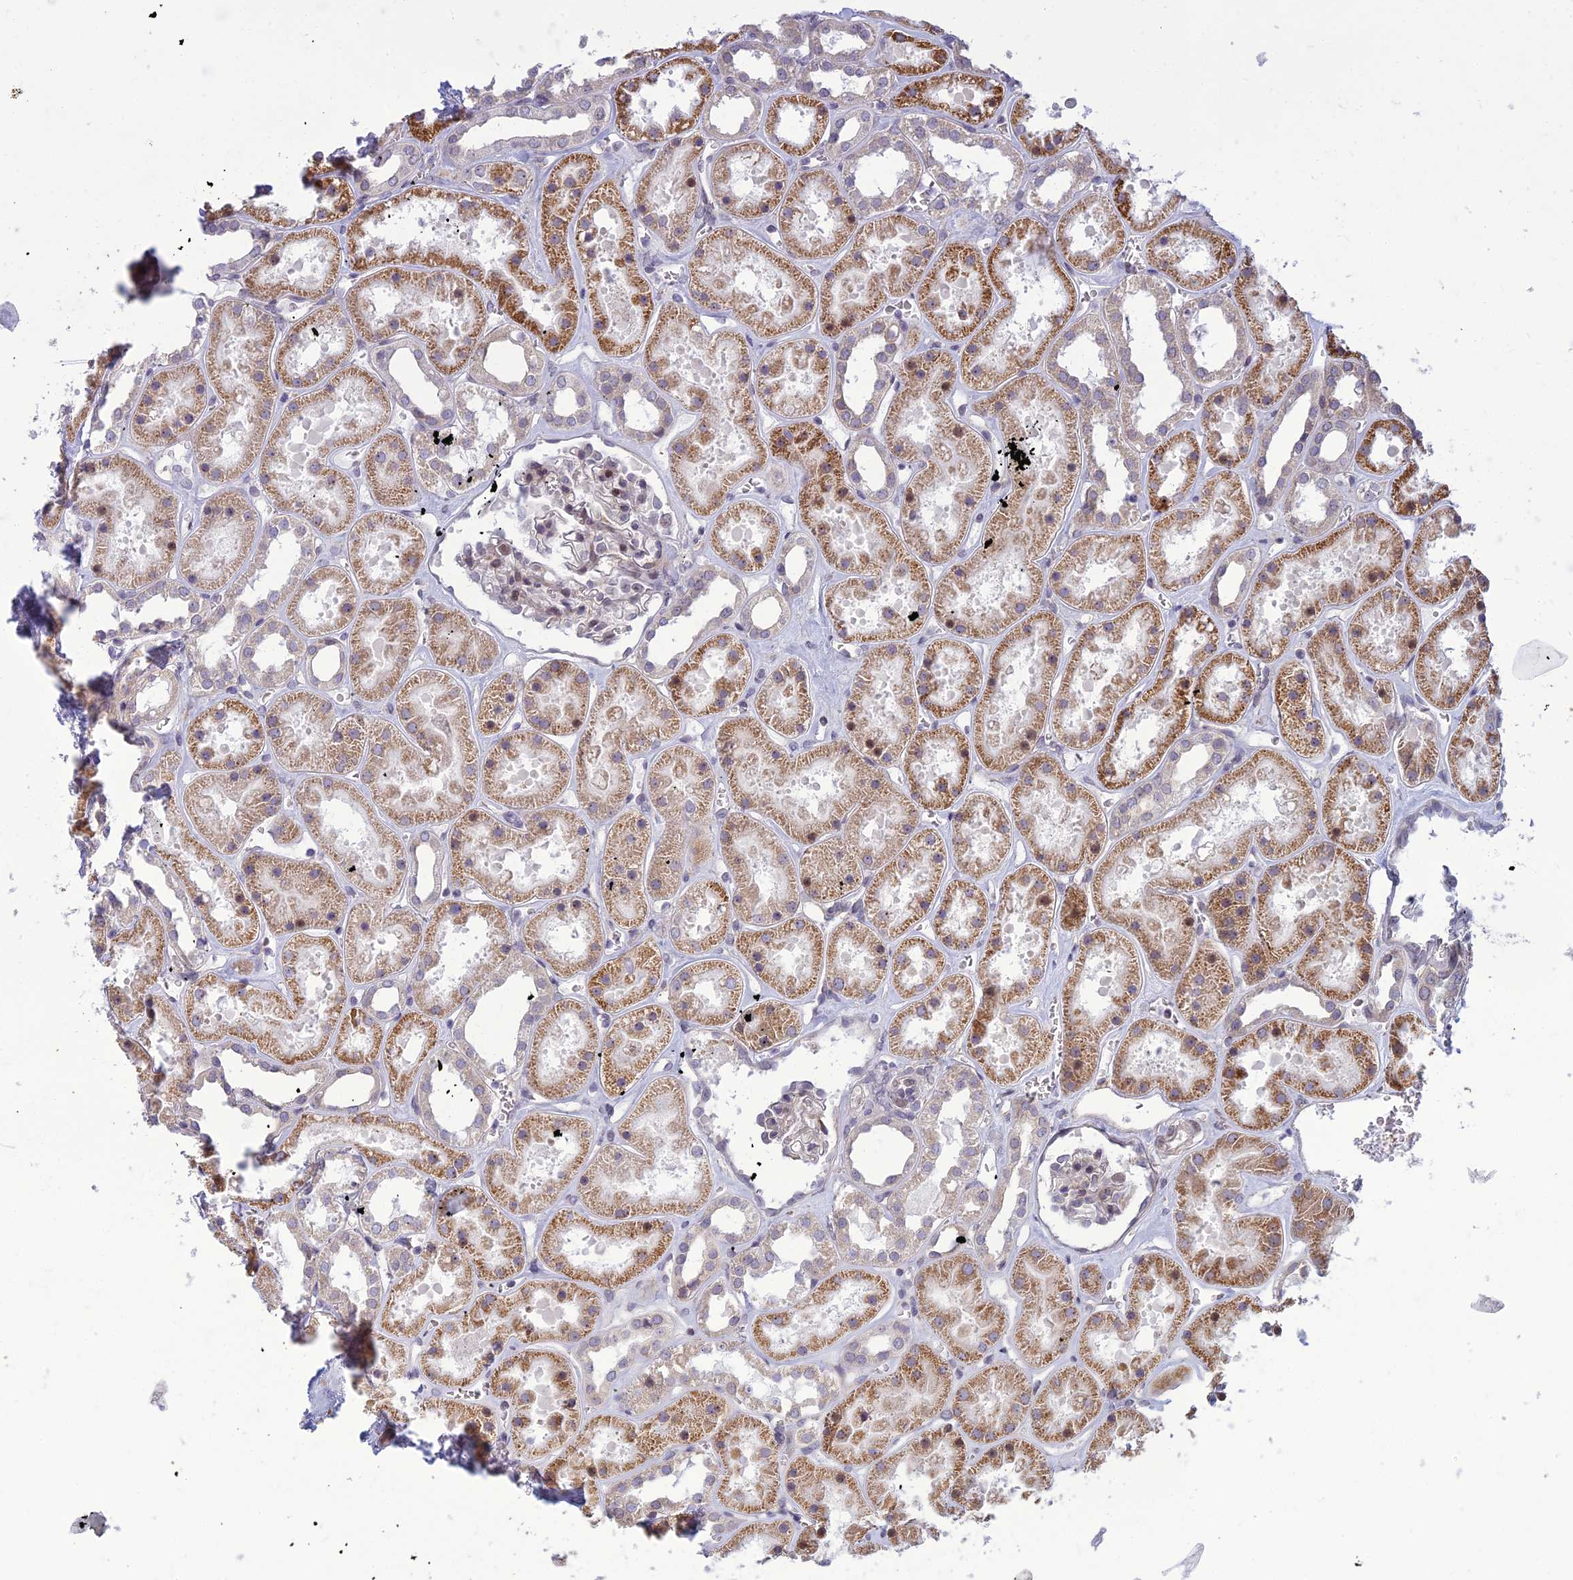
{"staining": {"intensity": "weak", "quantity": "25%-75%", "location": "nuclear"}, "tissue": "kidney", "cell_type": "Cells in glomeruli", "image_type": "normal", "snomed": [{"axis": "morphology", "description": "Normal tissue, NOS"}, {"axis": "topography", "description": "Kidney"}], "caption": "Immunohistochemistry (IHC) (DAB (3,3'-diaminobenzidine)) staining of unremarkable kidney exhibits weak nuclear protein positivity in approximately 25%-75% of cells in glomeruli.", "gene": "DTX2", "patient": {"sex": "female", "age": 41}}